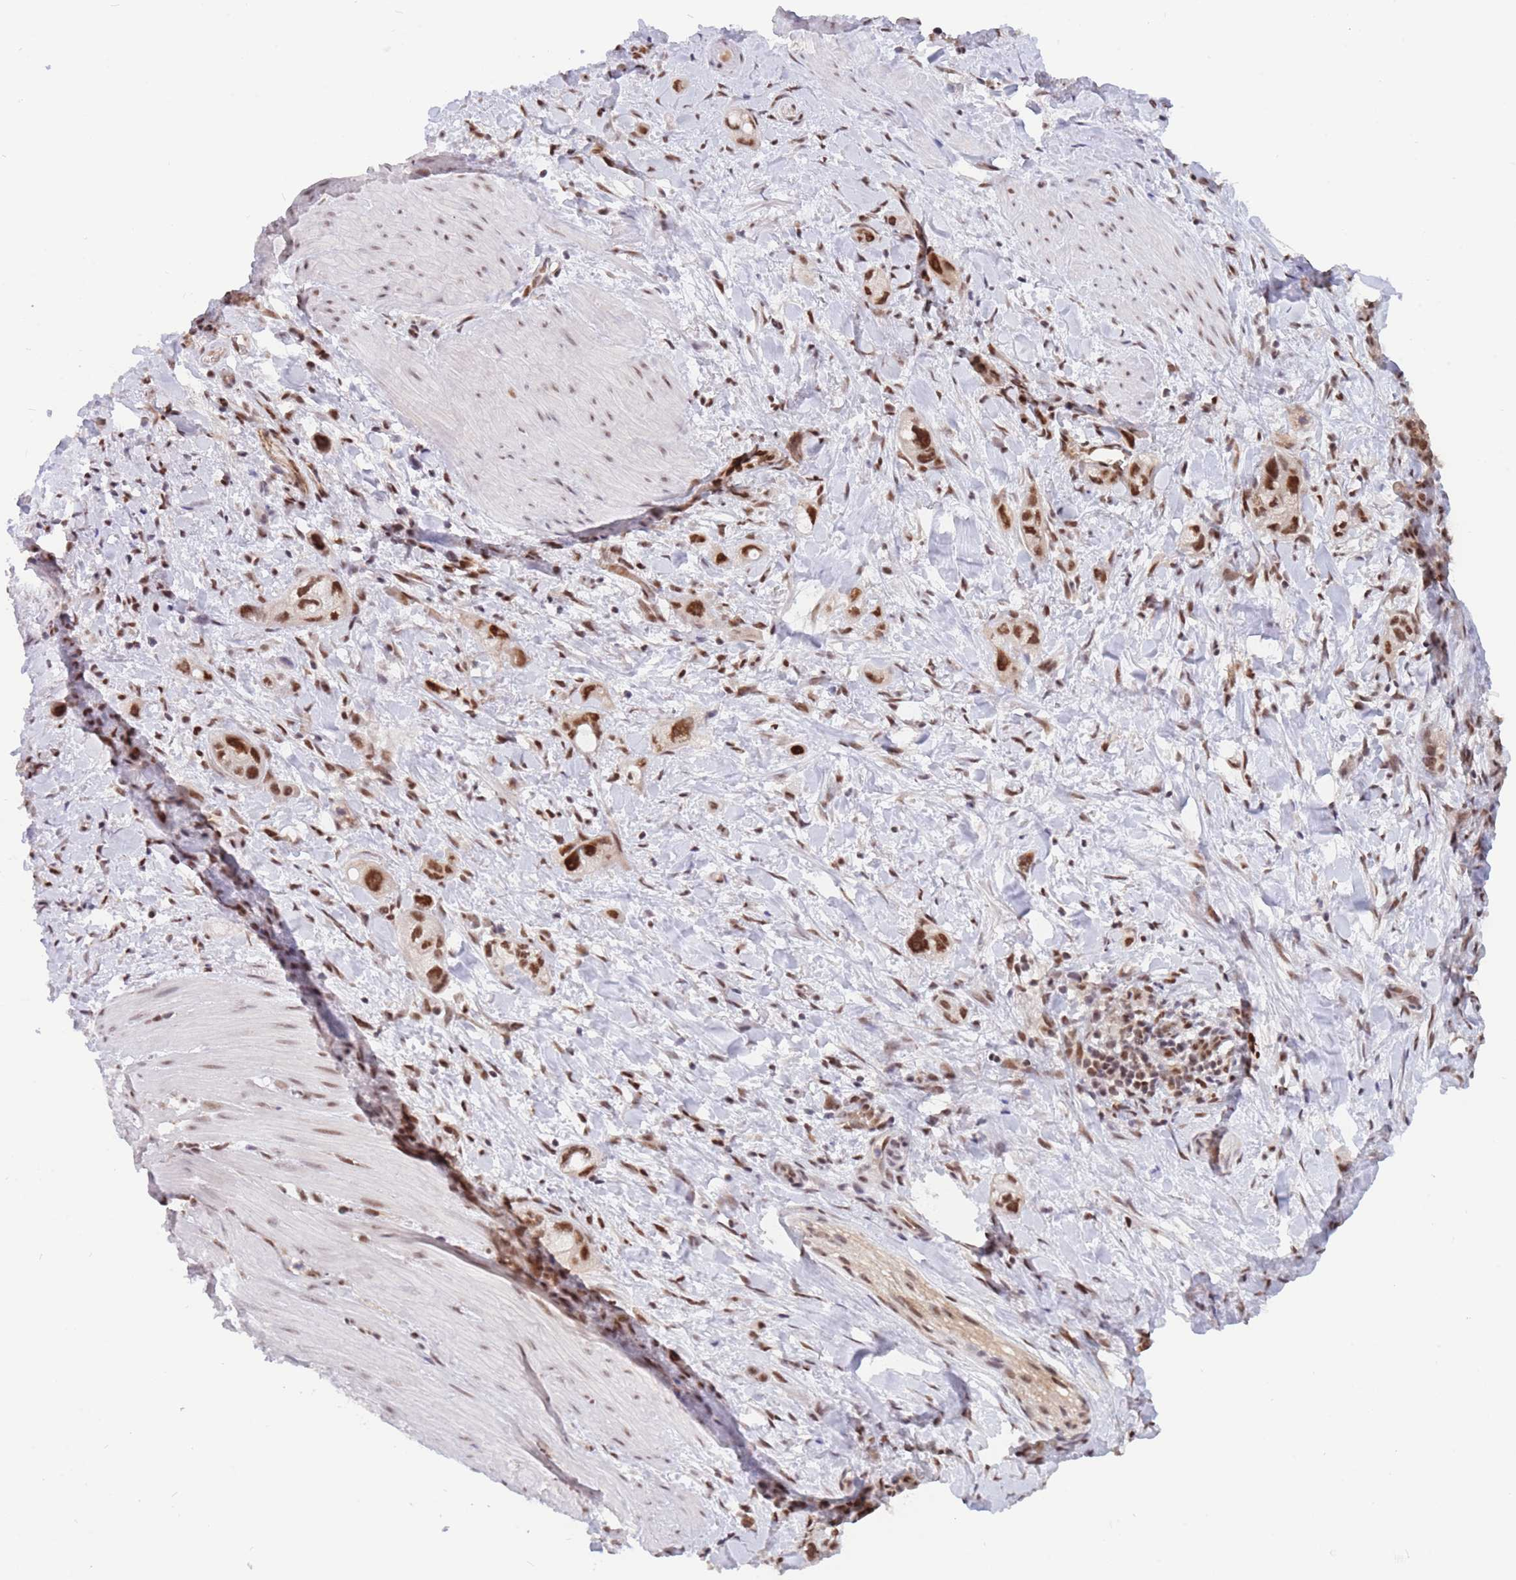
{"staining": {"intensity": "strong", "quantity": ">75%", "location": "nuclear"}, "tissue": "stomach cancer", "cell_type": "Tumor cells", "image_type": "cancer", "snomed": [{"axis": "morphology", "description": "Adenocarcinoma, NOS"}, {"axis": "topography", "description": "Stomach"}, {"axis": "topography", "description": "Stomach, lower"}], "caption": "Immunohistochemistry (IHC) photomicrograph of stomach cancer stained for a protein (brown), which exhibits high levels of strong nuclear expression in approximately >75% of tumor cells.", "gene": "SMAD9", "patient": {"sex": "female", "age": 48}}